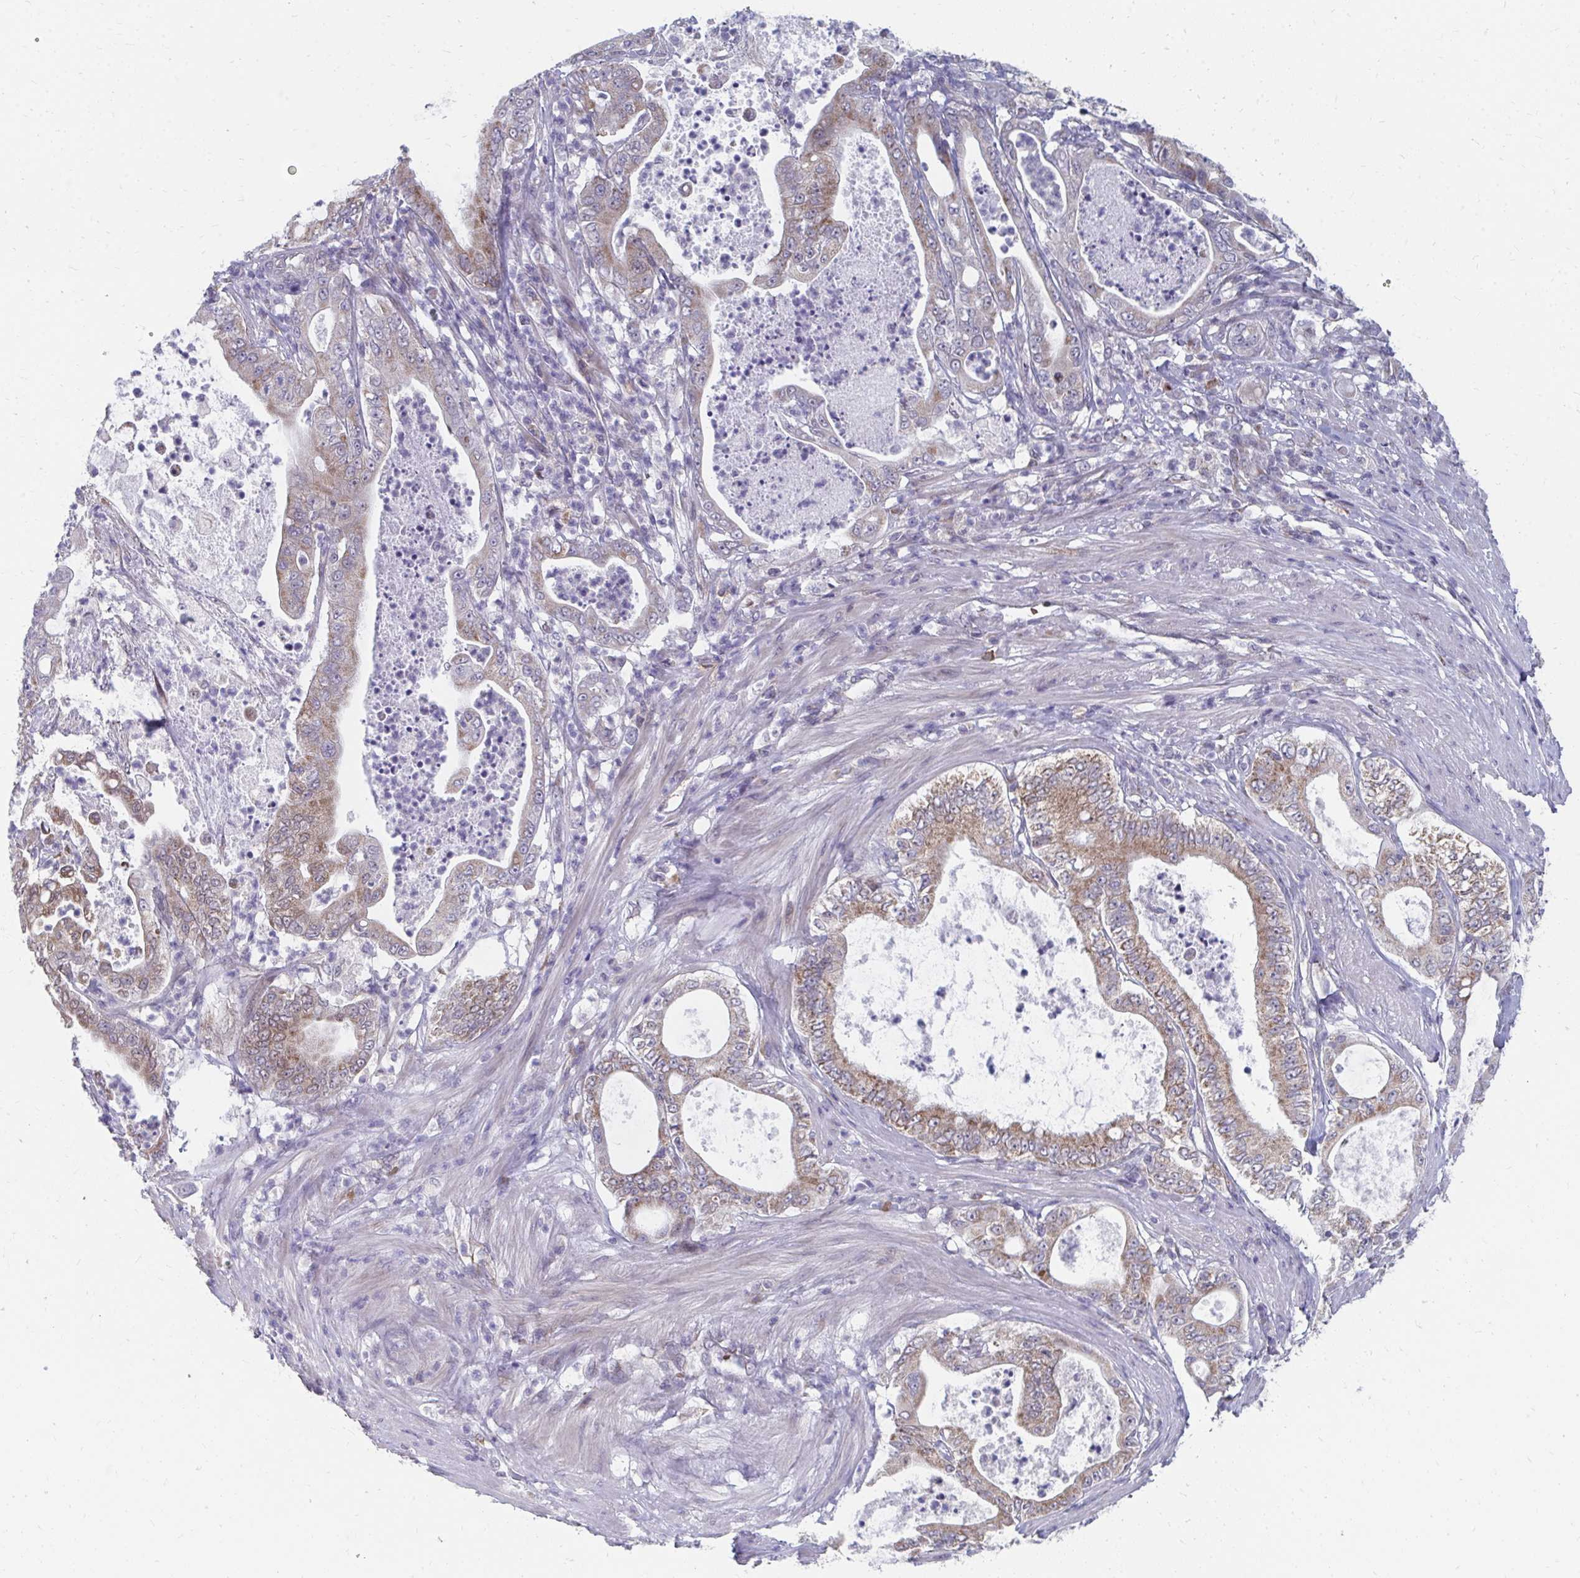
{"staining": {"intensity": "moderate", "quantity": ">75%", "location": "cytoplasmic/membranous"}, "tissue": "pancreatic cancer", "cell_type": "Tumor cells", "image_type": "cancer", "snomed": [{"axis": "morphology", "description": "Adenocarcinoma, NOS"}, {"axis": "topography", "description": "Pancreas"}], "caption": "IHC (DAB) staining of human pancreatic cancer demonstrates moderate cytoplasmic/membranous protein positivity in about >75% of tumor cells. IHC stains the protein in brown and the nuclei are stained blue.", "gene": "PABIR3", "patient": {"sex": "male", "age": 71}}